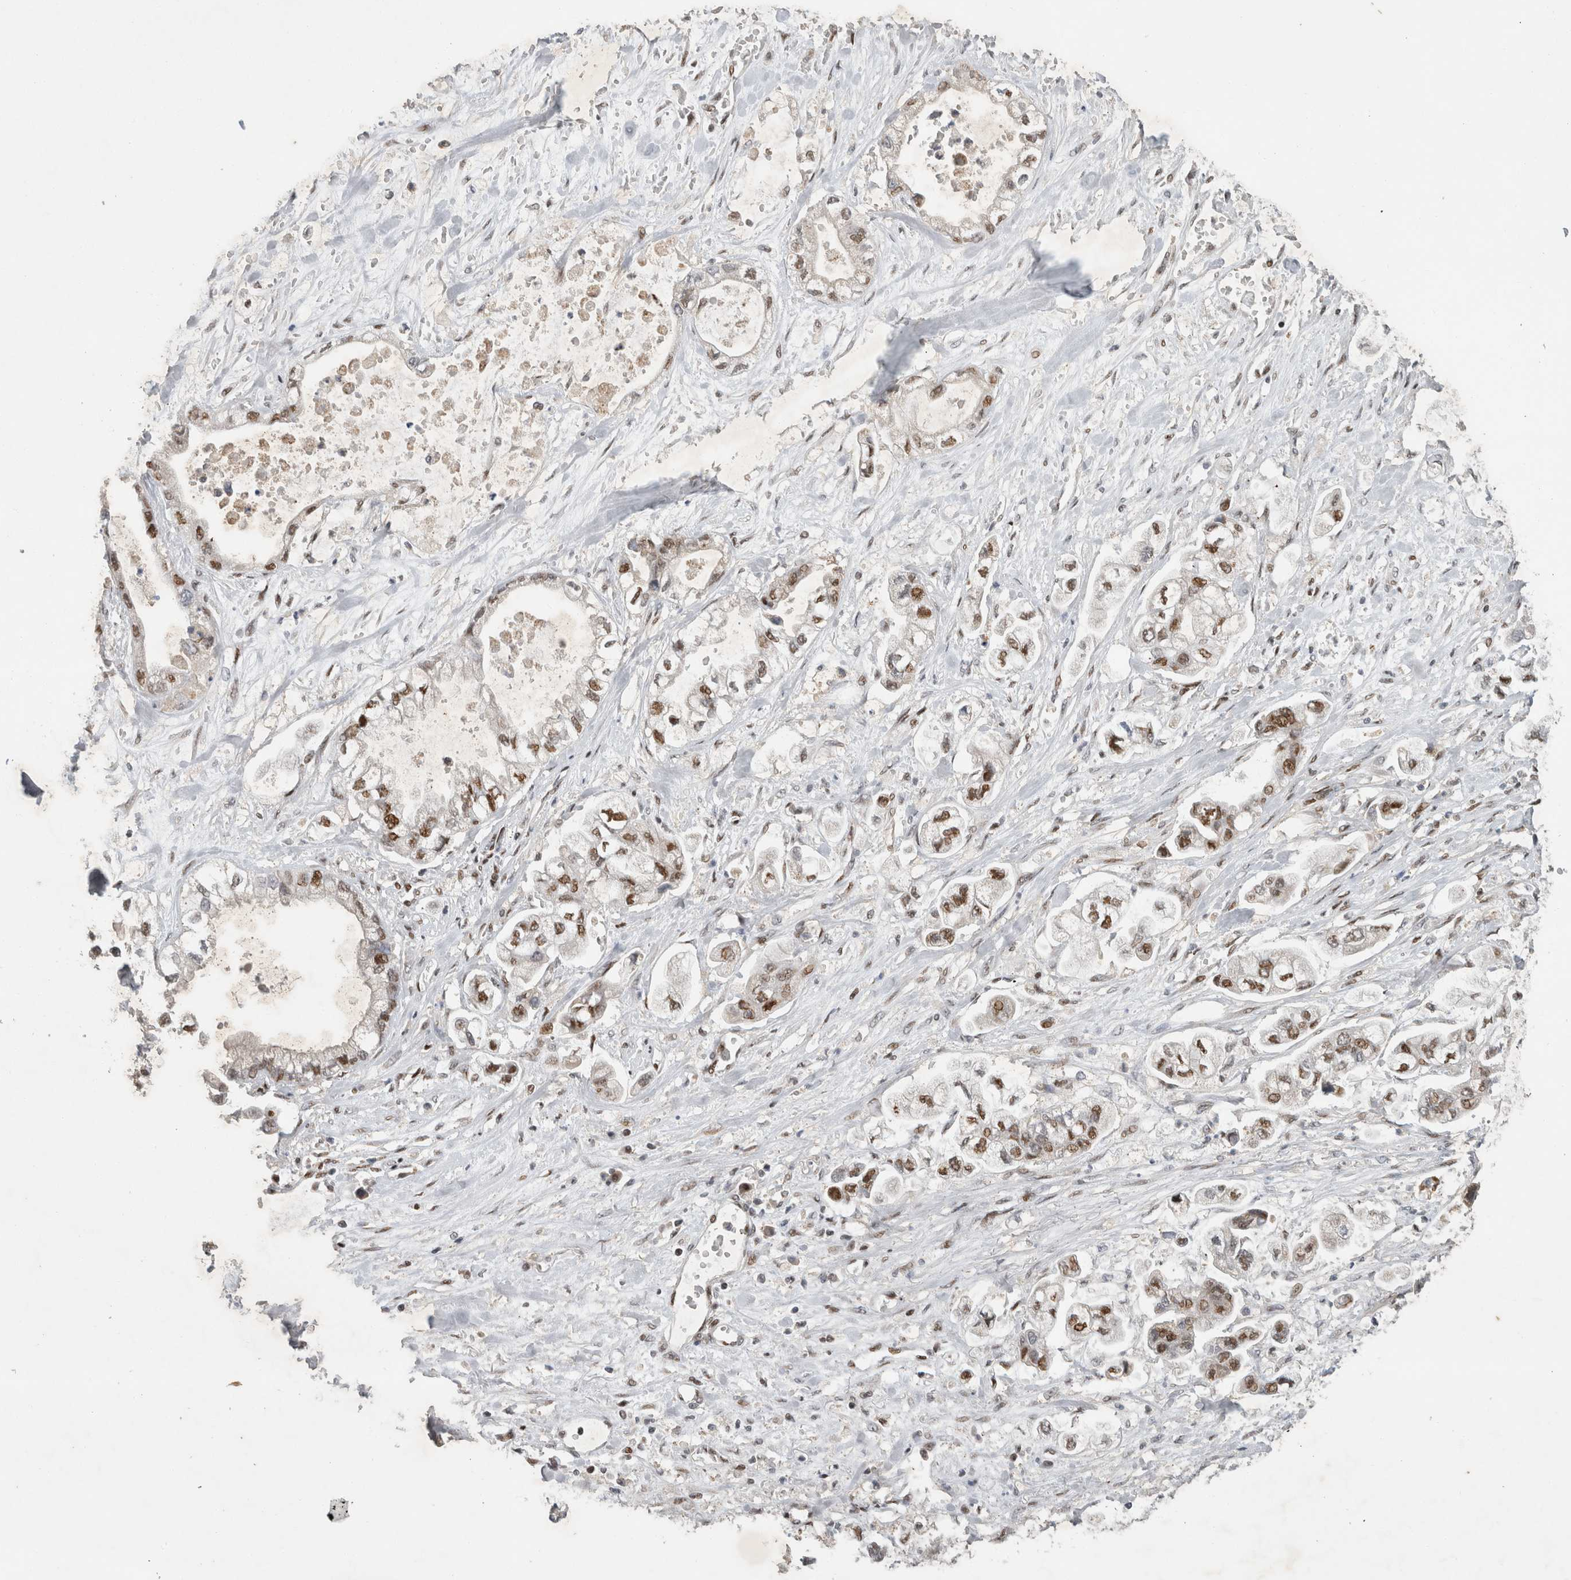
{"staining": {"intensity": "moderate", "quantity": ">75%", "location": "nuclear"}, "tissue": "stomach cancer", "cell_type": "Tumor cells", "image_type": "cancer", "snomed": [{"axis": "morphology", "description": "Normal tissue, NOS"}, {"axis": "morphology", "description": "Adenocarcinoma, NOS"}, {"axis": "topography", "description": "Stomach"}], "caption": "Brown immunohistochemical staining in human adenocarcinoma (stomach) demonstrates moderate nuclear positivity in approximately >75% of tumor cells.", "gene": "C8orf58", "patient": {"sex": "male", "age": 62}}